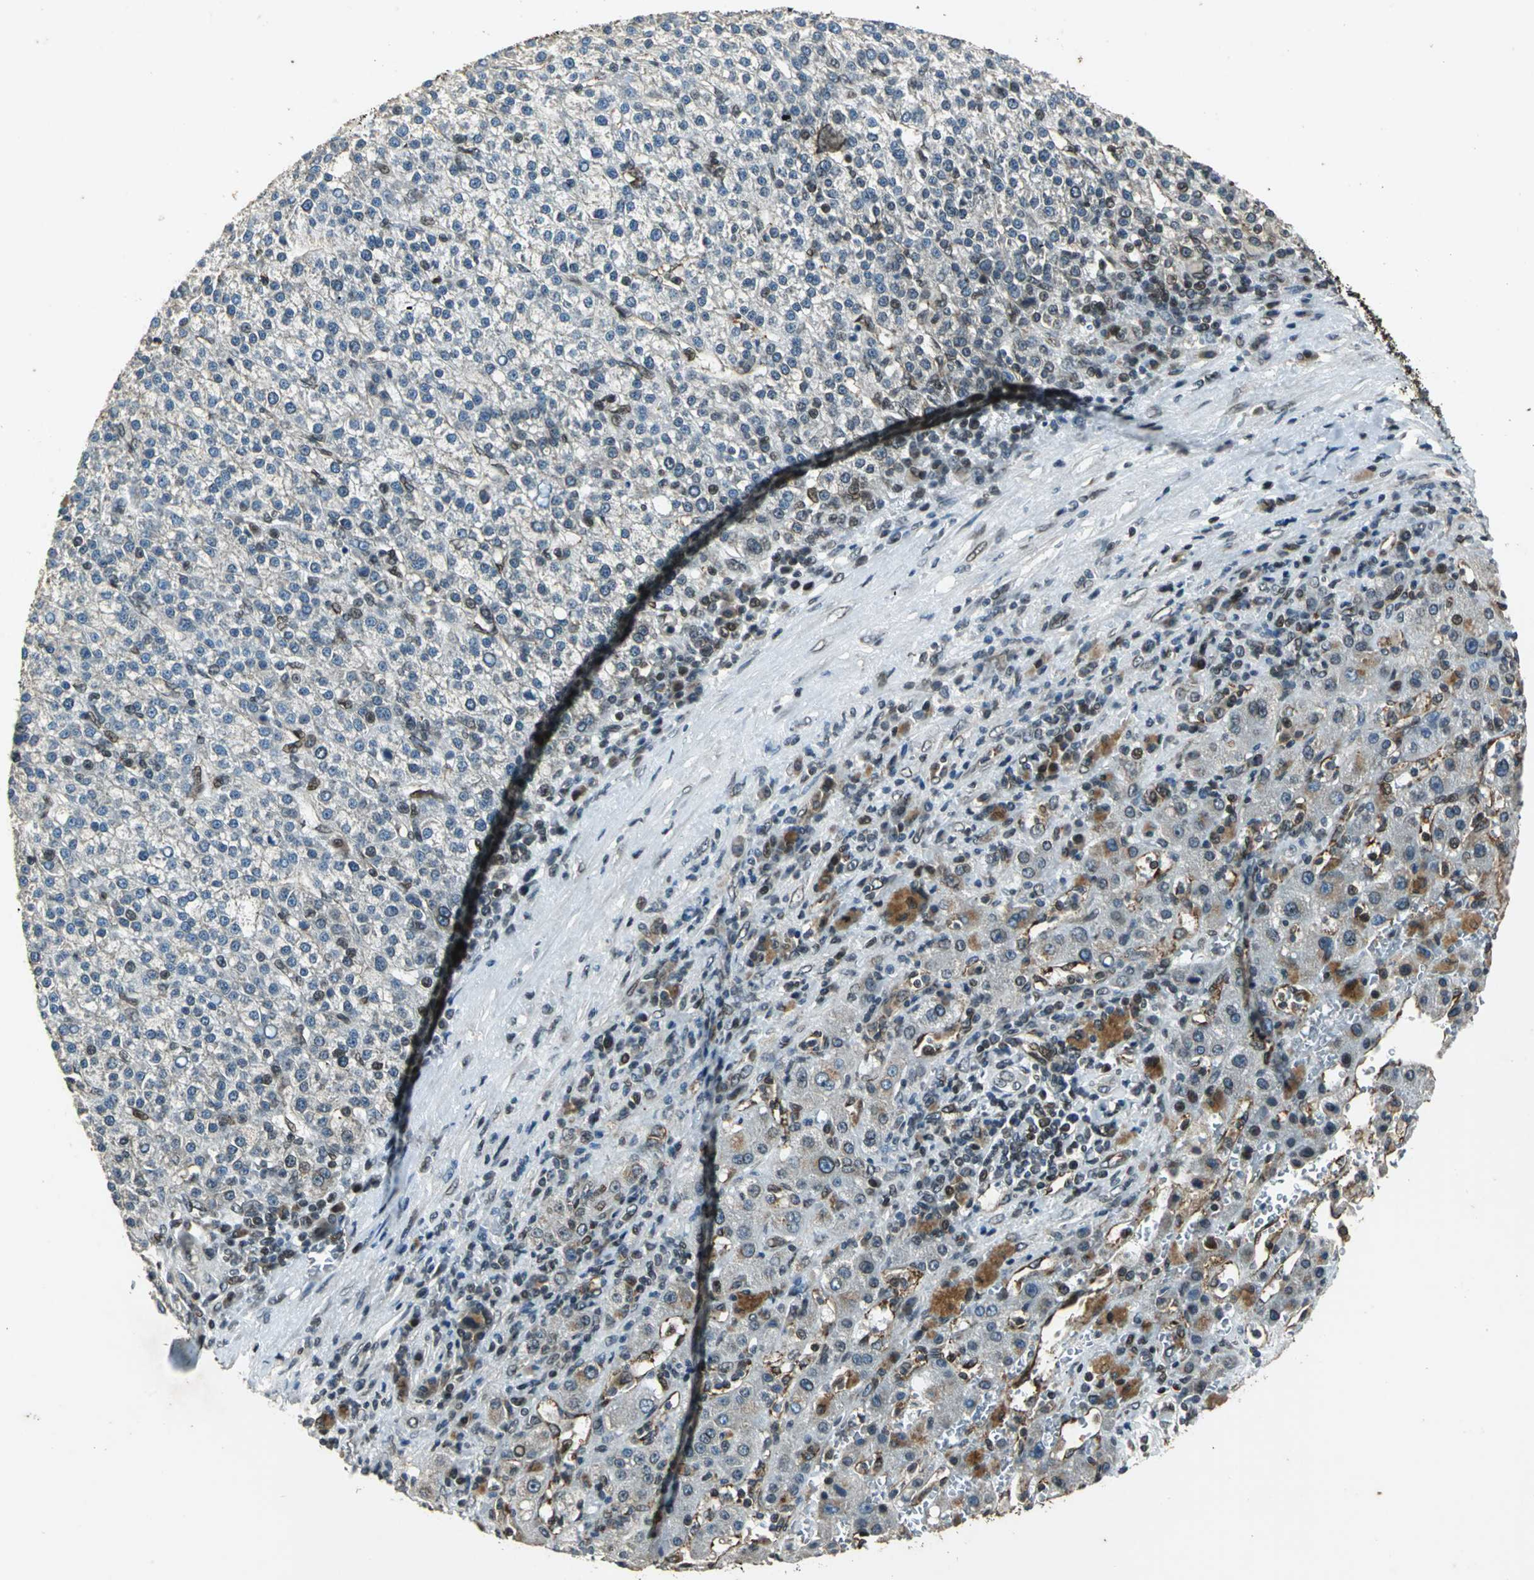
{"staining": {"intensity": "moderate", "quantity": "<25%", "location": "cytoplasmic/membranous,nuclear"}, "tissue": "liver cancer", "cell_type": "Tumor cells", "image_type": "cancer", "snomed": [{"axis": "morphology", "description": "Carcinoma, Hepatocellular, NOS"}, {"axis": "topography", "description": "Liver"}], "caption": "Human hepatocellular carcinoma (liver) stained with a brown dye shows moderate cytoplasmic/membranous and nuclear positive expression in approximately <25% of tumor cells.", "gene": "BRIP1", "patient": {"sex": "female", "age": 58}}